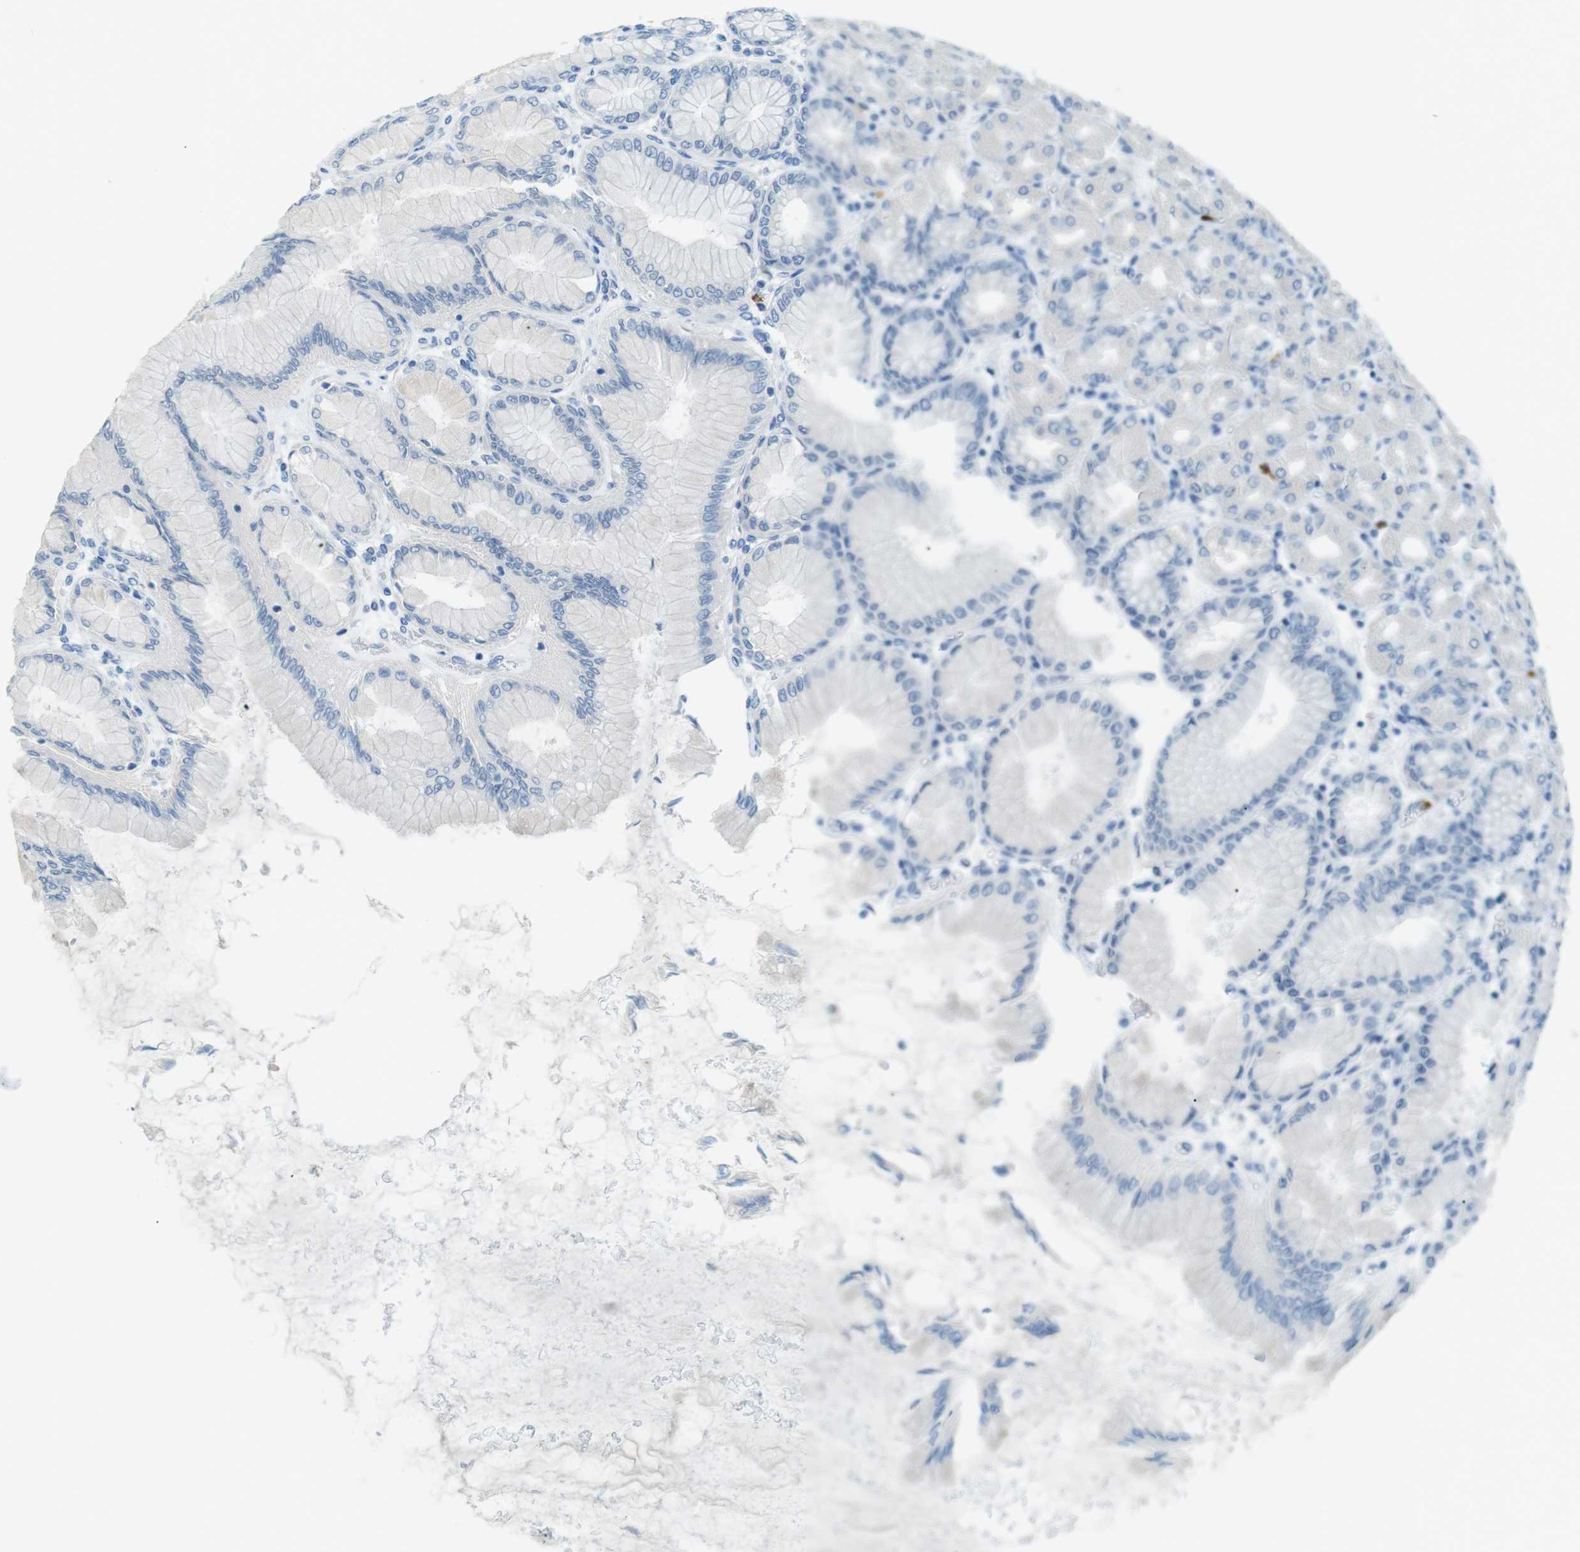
{"staining": {"intensity": "negative", "quantity": "none", "location": "none"}, "tissue": "stomach", "cell_type": "Glandular cells", "image_type": "normal", "snomed": [{"axis": "morphology", "description": "Normal tissue, NOS"}, {"axis": "topography", "description": "Stomach, upper"}], "caption": "Immunohistochemistry (IHC) micrograph of benign human stomach stained for a protein (brown), which displays no staining in glandular cells.", "gene": "MCEMP1", "patient": {"sex": "female", "age": 56}}